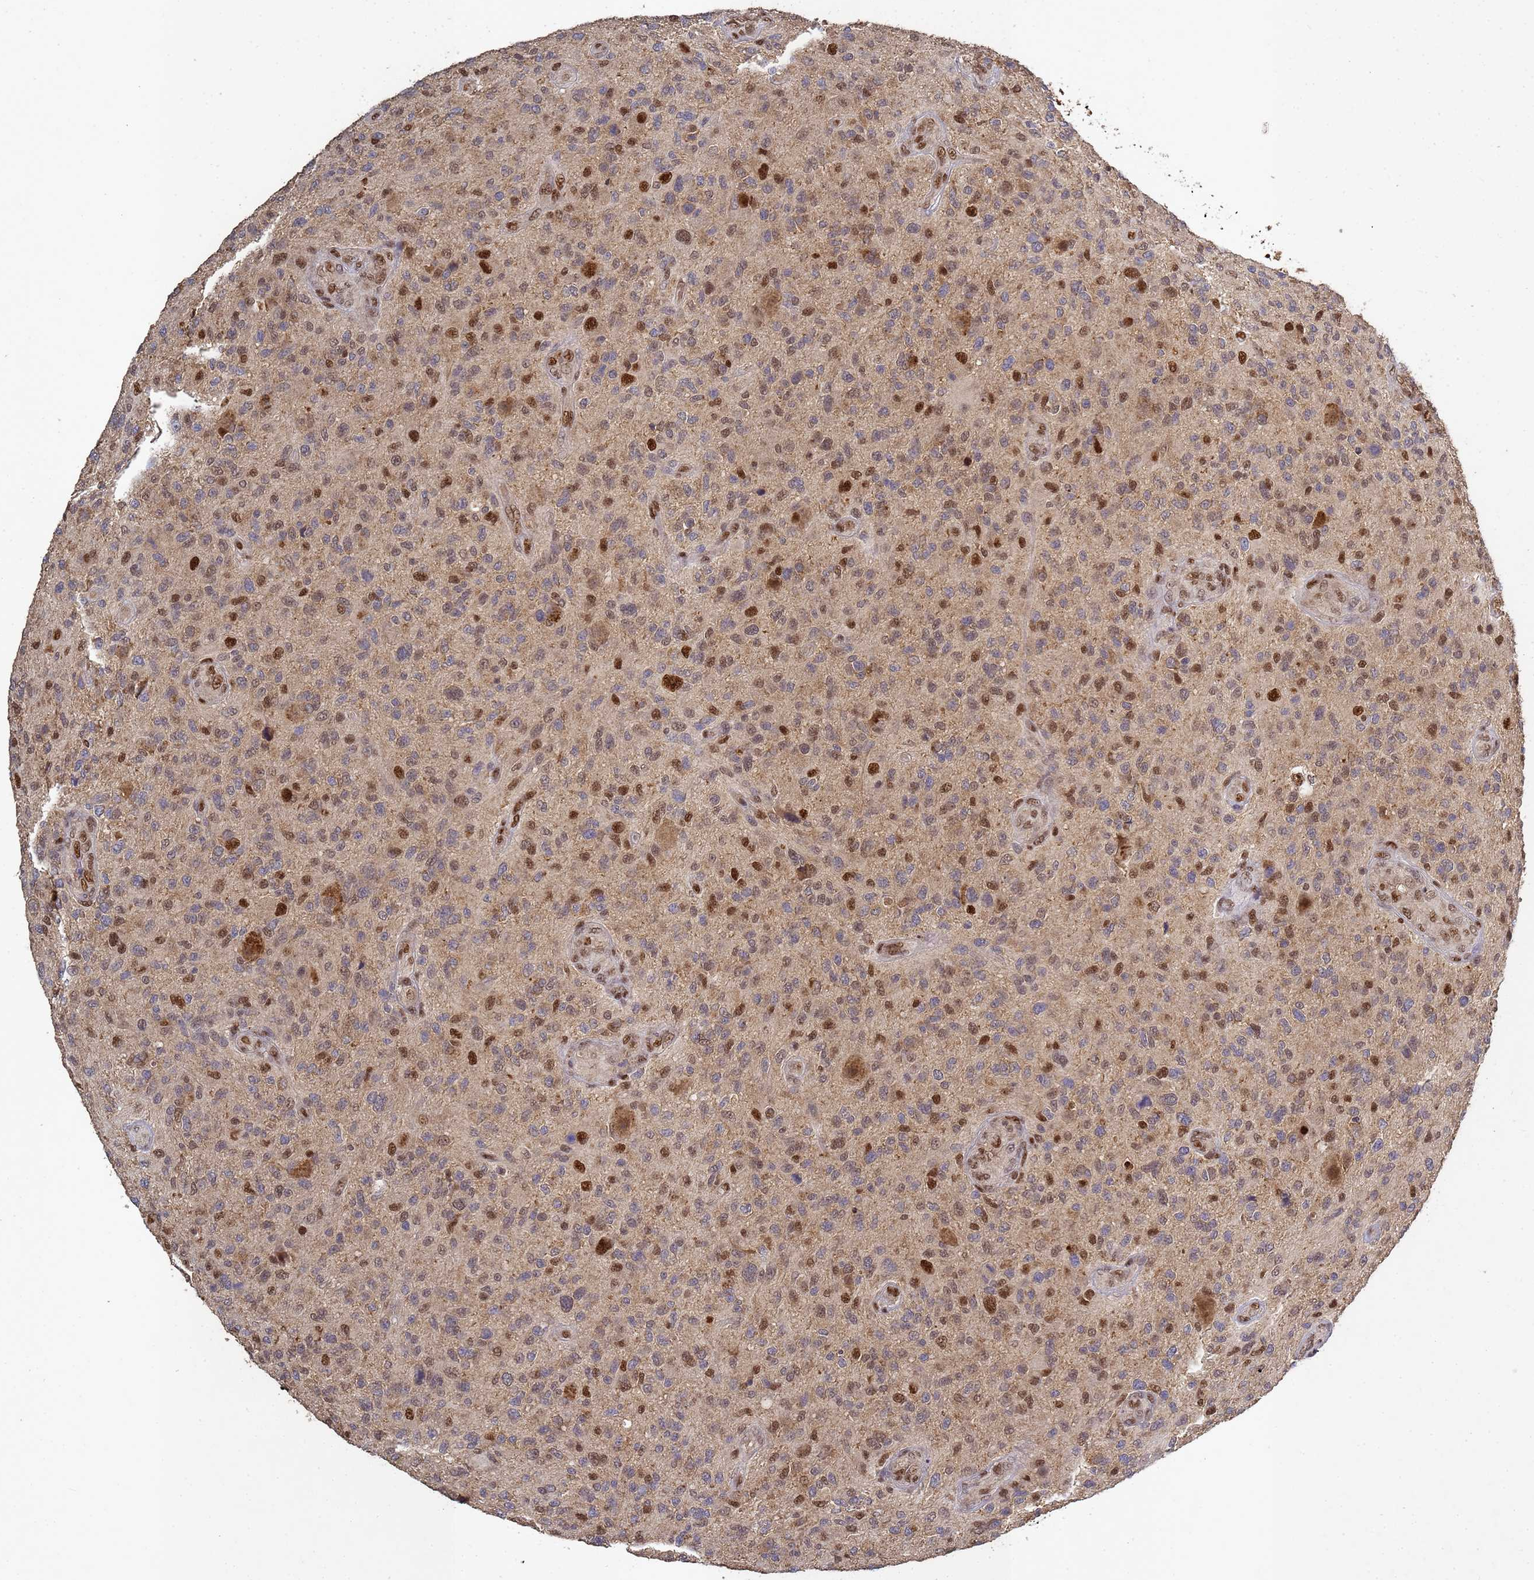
{"staining": {"intensity": "moderate", "quantity": "25%-75%", "location": "nuclear"}, "tissue": "glioma", "cell_type": "Tumor cells", "image_type": "cancer", "snomed": [{"axis": "morphology", "description": "Glioma, malignant, High grade"}, {"axis": "topography", "description": "Brain"}], "caption": "Glioma stained for a protein exhibits moderate nuclear positivity in tumor cells.", "gene": "SECISBP2", "patient": {"sex": "male", "age": 47}}